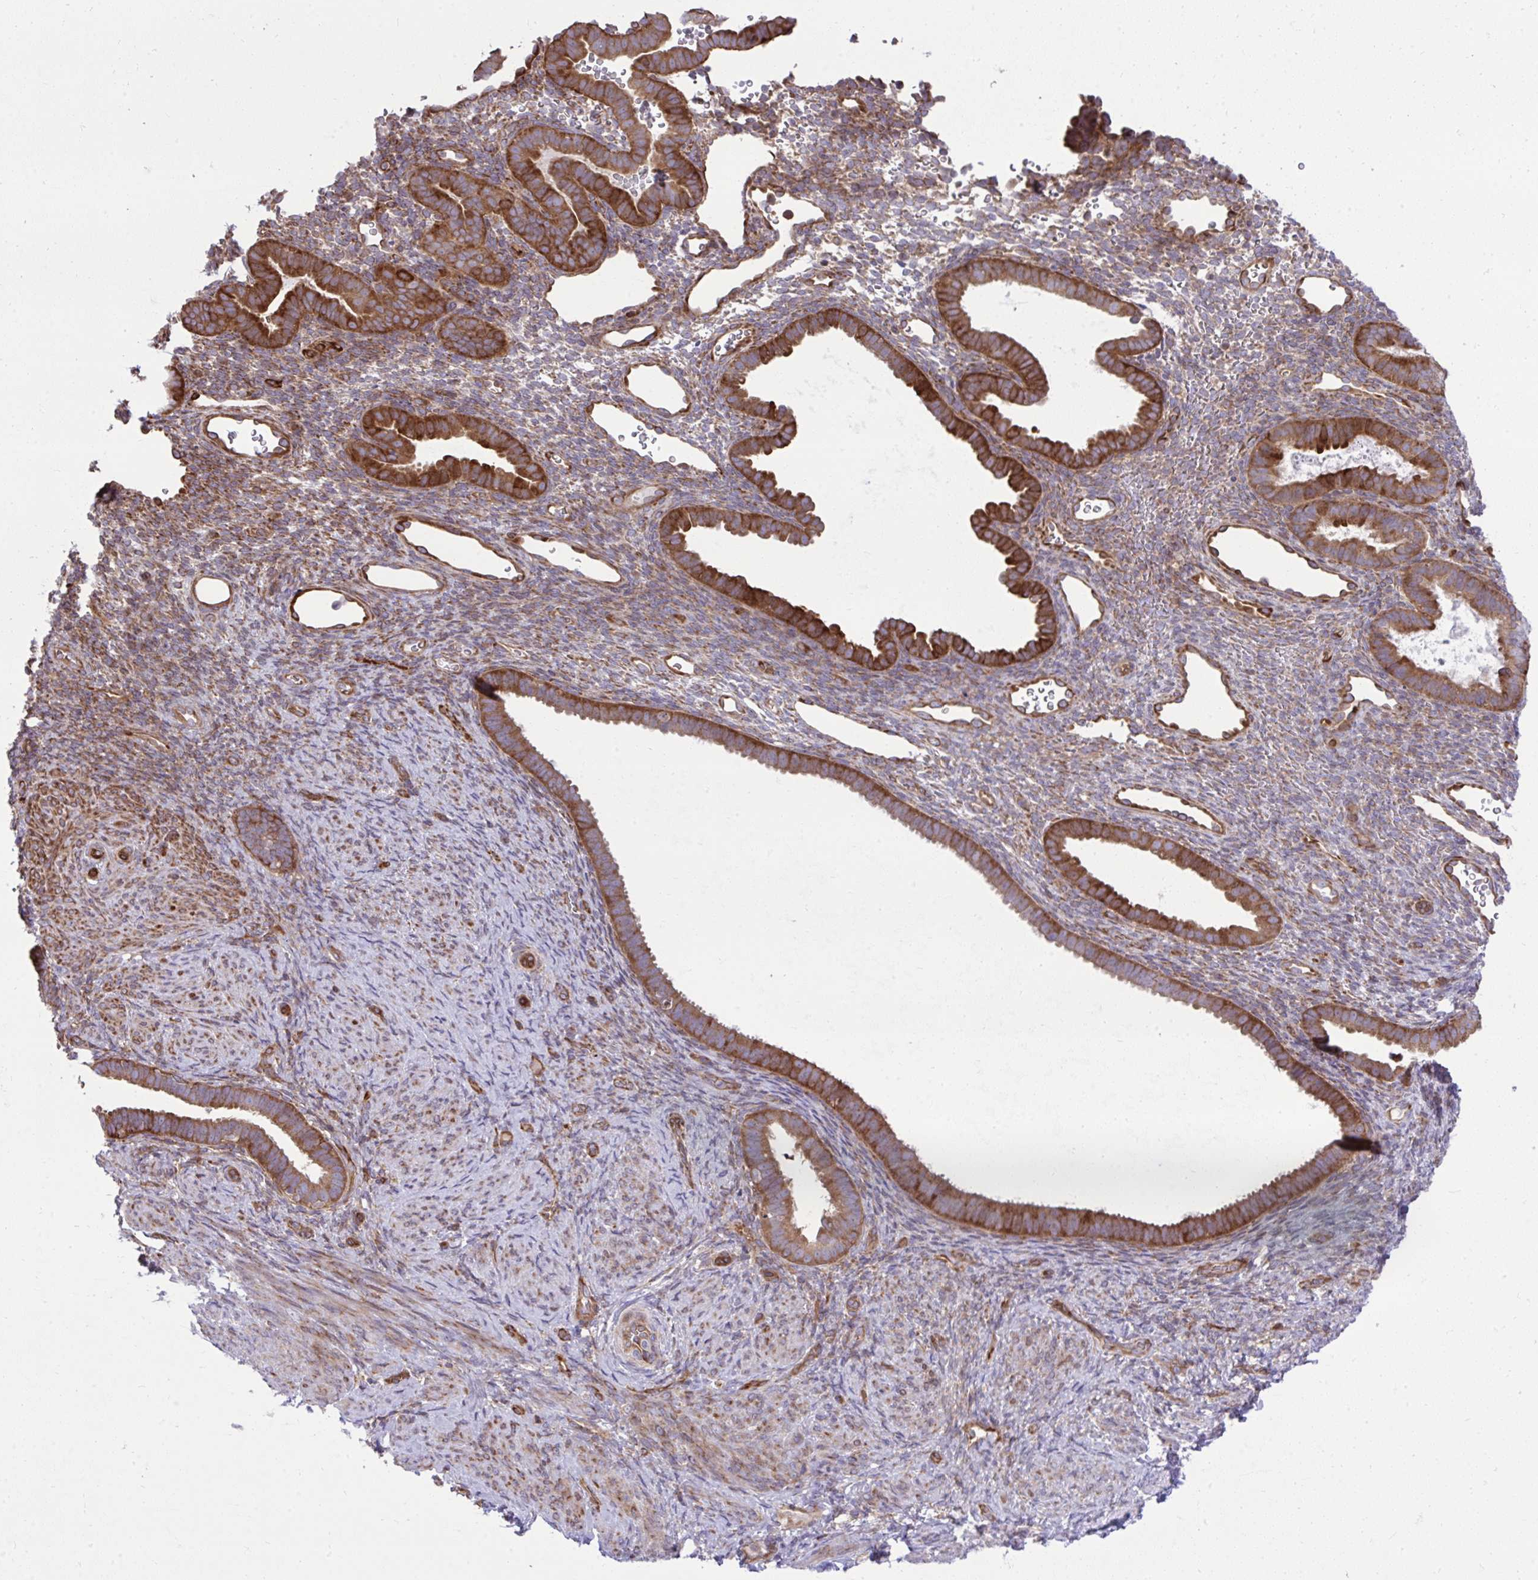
{"staining": {"intensity": "weak", "quantity": ">75%", "location": "cytoplasmic/membranous"}, "tissue": "endometrium", "cell_type": "Cells in endometrial stroma", "image_type": "normal", "snomed": [{"axis": "morphology", "description": "Normal tissue, NOS"}, {"axis": "topography", "description": "Endometrium"}], "caption": "A brown stain shows weak cytoplasmic/membranous staining of a protein in cells in endometrial stroma of benign human endometrium.", "gene": "NMNAT3", "patient": {"sex": "female", "age": 34}}